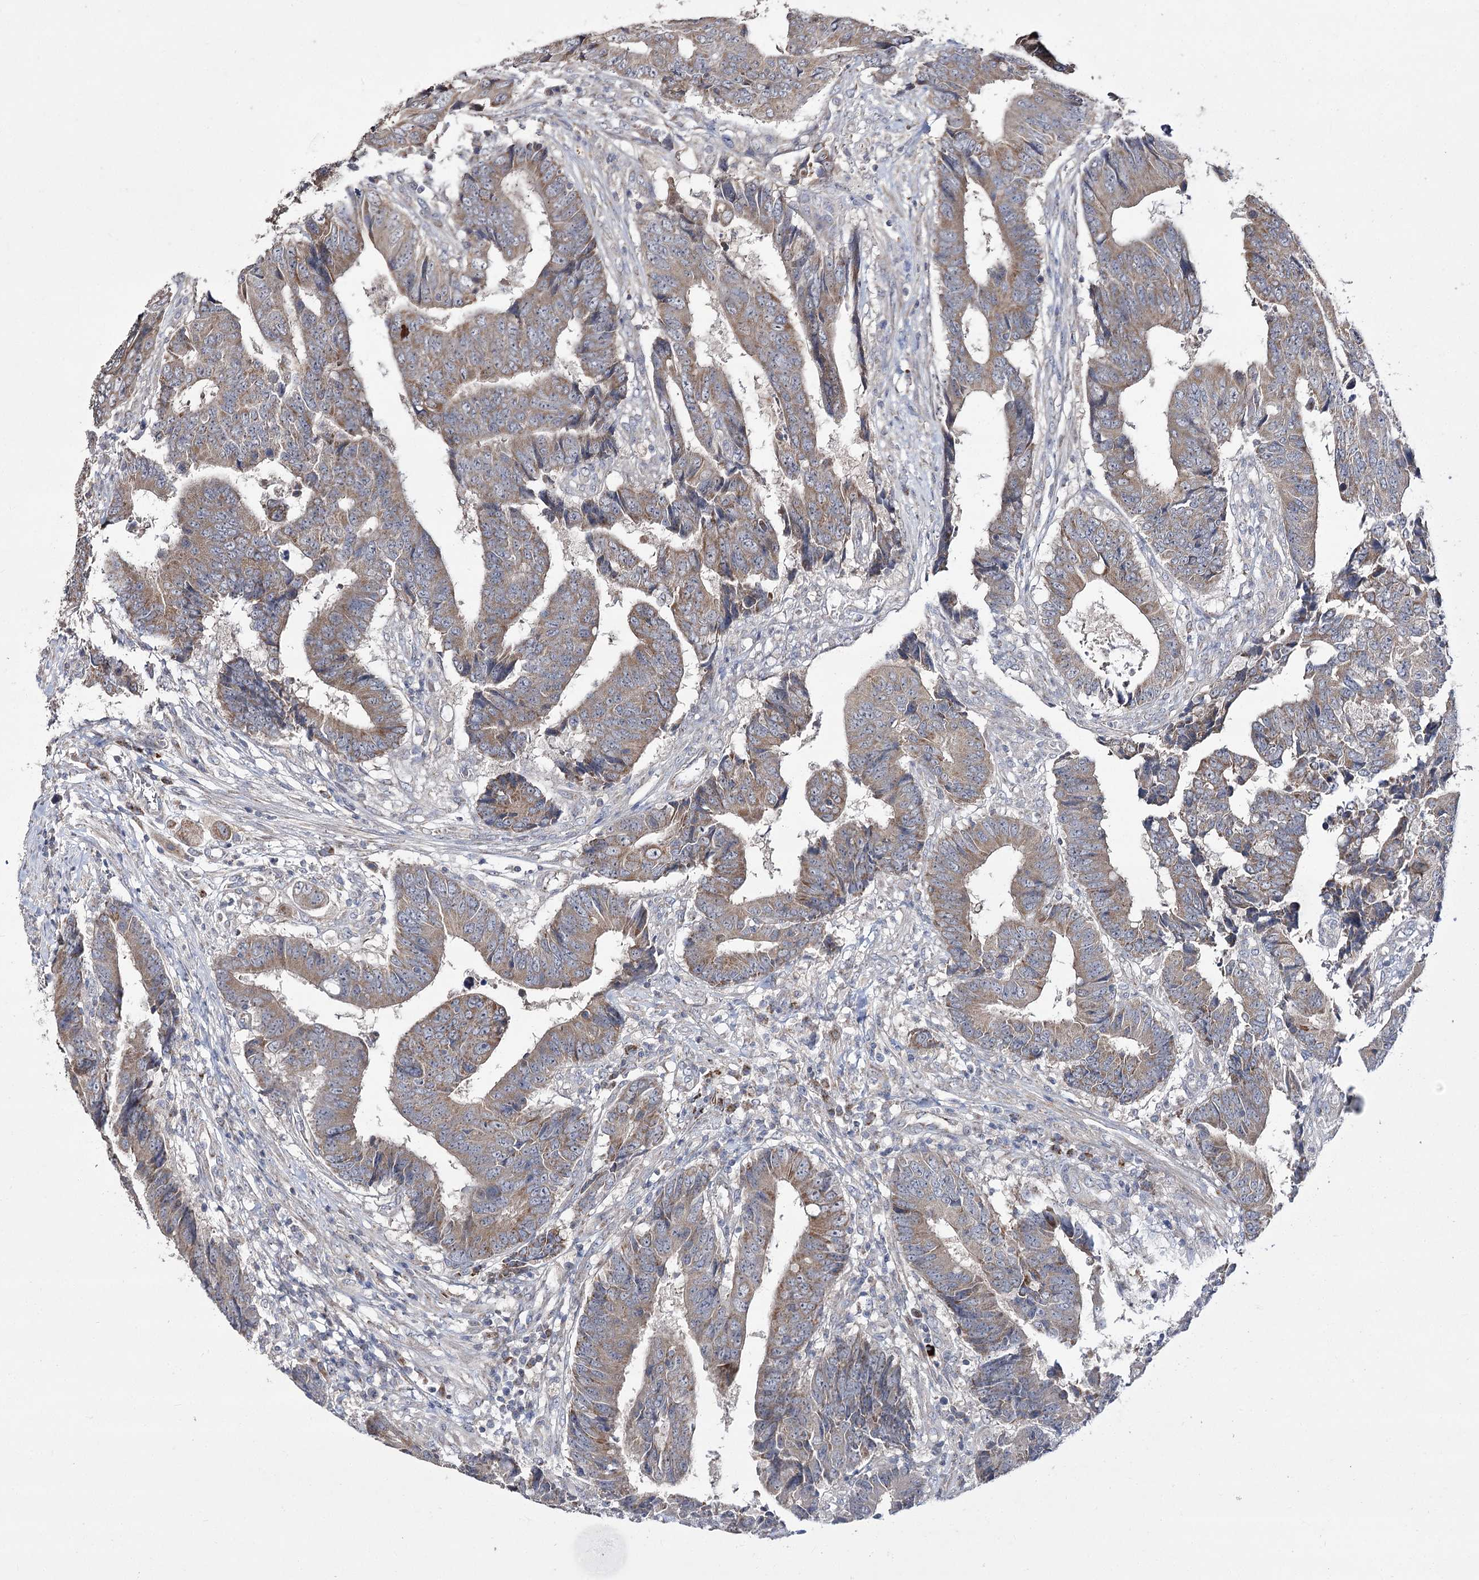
{"staining": {"intensity": "moderate", "quantity": ">75%", "location": "cytoplasmic/membranous"}, "tissue": "colorectal cancer", "cell_type": "Tumor cells", "image_type": "cancer", "snomed": [{"axis": "morphology", "description": "Adenocarcinoma, NOS"}, {"axis": "topography", "description": "Rectum"}], "caption": "Immunohistochemistry staining of adenocarcinoma (colorectal), which exhibits medium levels of moderate cytoplasmic/membranous positivity in approximately >75% of tumor cells indicating moderate cytoplasmic/membranous protein staining. The staining was performed using DAB (3,3'-diaminobenzidine) (brown) for protein detection and nuclei were counterstained in hematoxylin (blue).", "gene": "NADK2", "patient": {"sex": "male", "age": 84}}